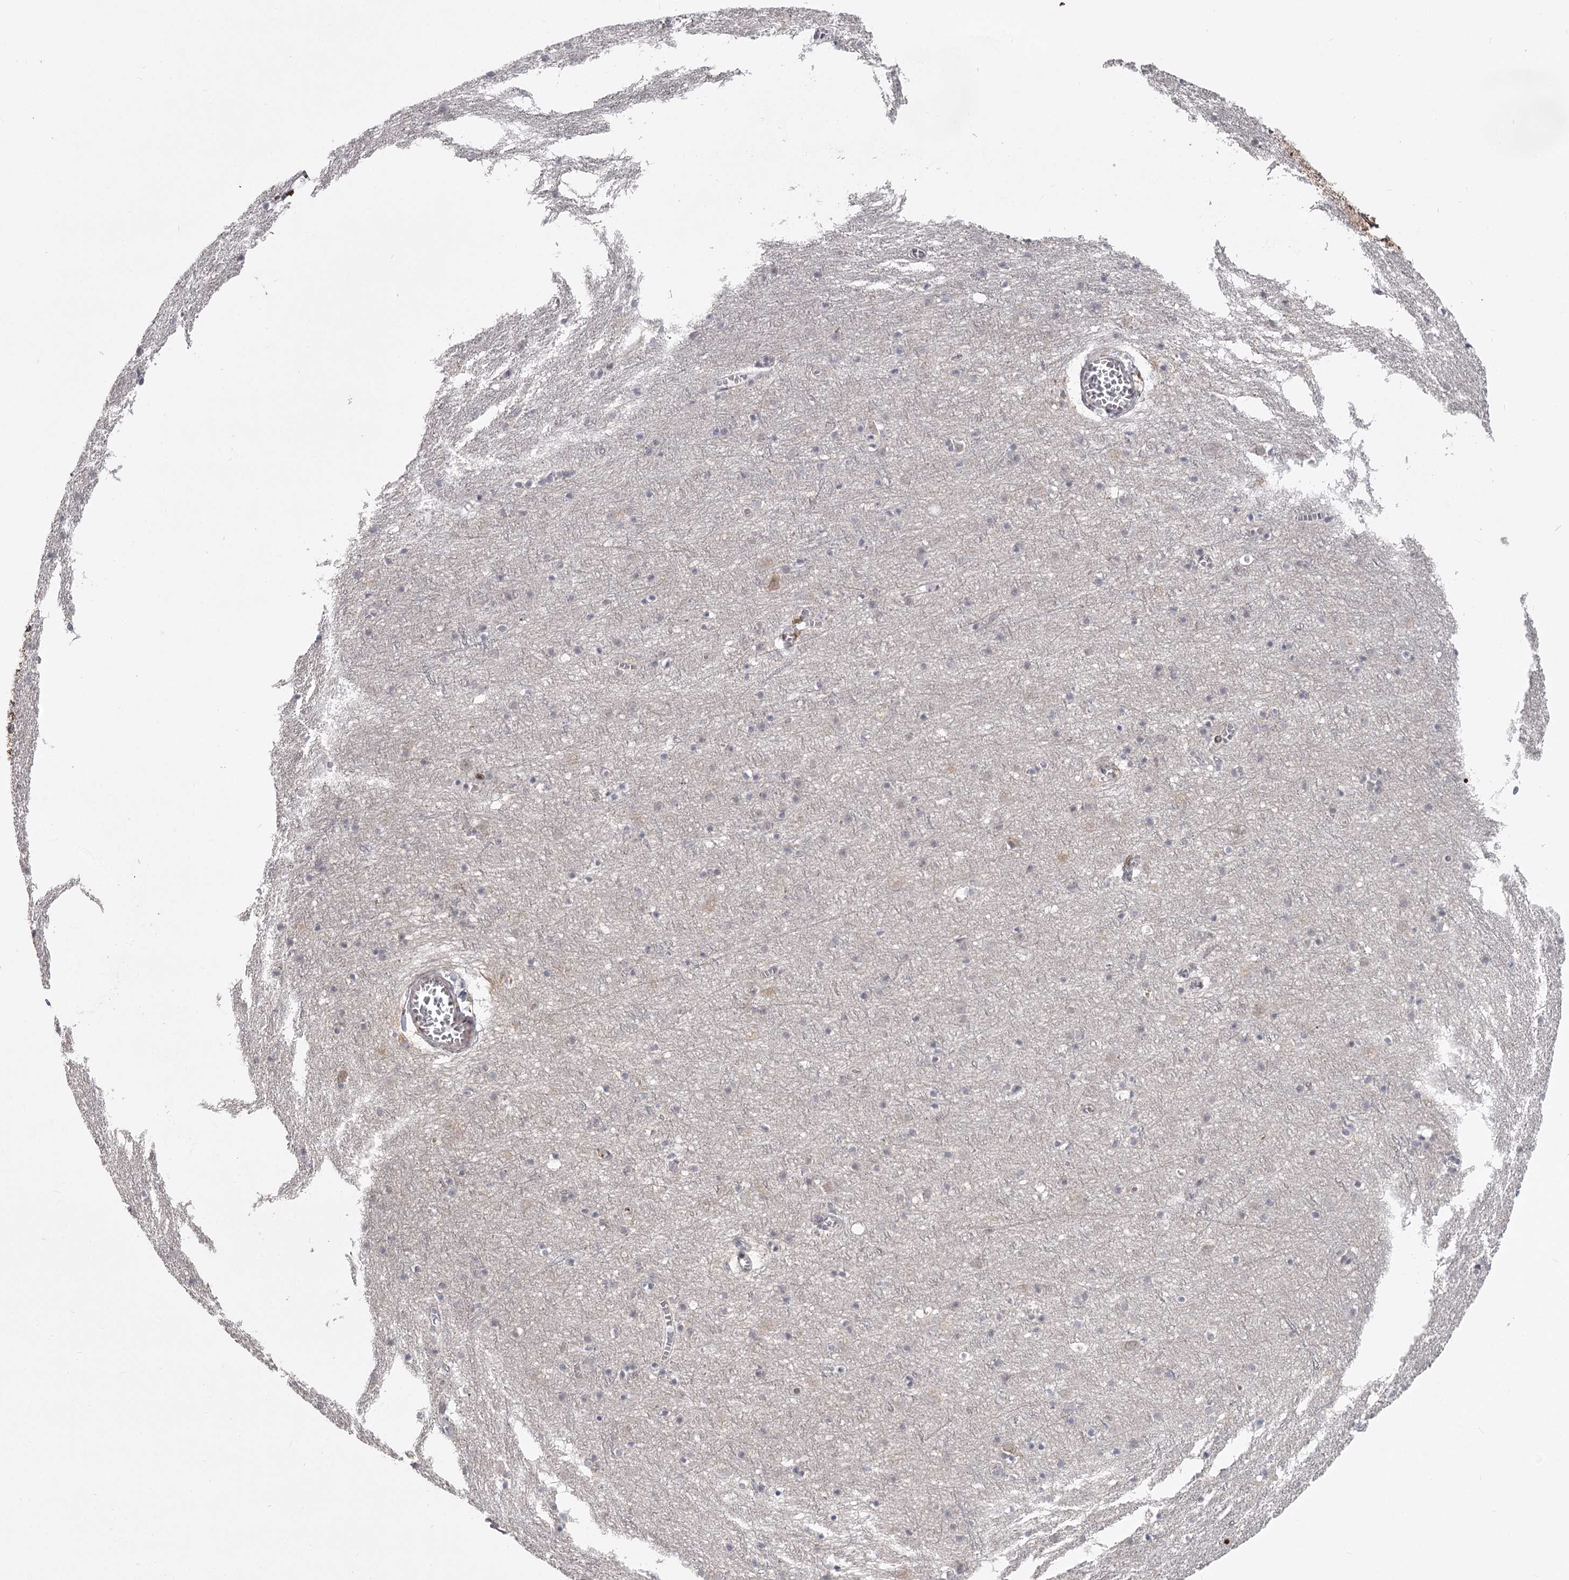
{"staining": {"intensity": "weak", "quantity": "25%-75%", "location": "cytoplasmic/membranous"}, "tissue": "cerebral cortex", "cell_type": "Endothelial cells", "image_type": "normal", "snomed": [{"axis": "morphology", "description": "Normal tissue, NOS"}, {"axis": "topography", "description": "Cerebral cortex"}], "caption": "Weak cytoplasmic/membranous protein staining is present in approximately 25%-75% of endothelial cells in cerebral cortex. (DAB (3,3'-diaminobenzidine) IHC, brown staining for protein, blue staining for nuclei).", "gene": "CCNG2", "patient": {"sex": "female", "age": 64}}